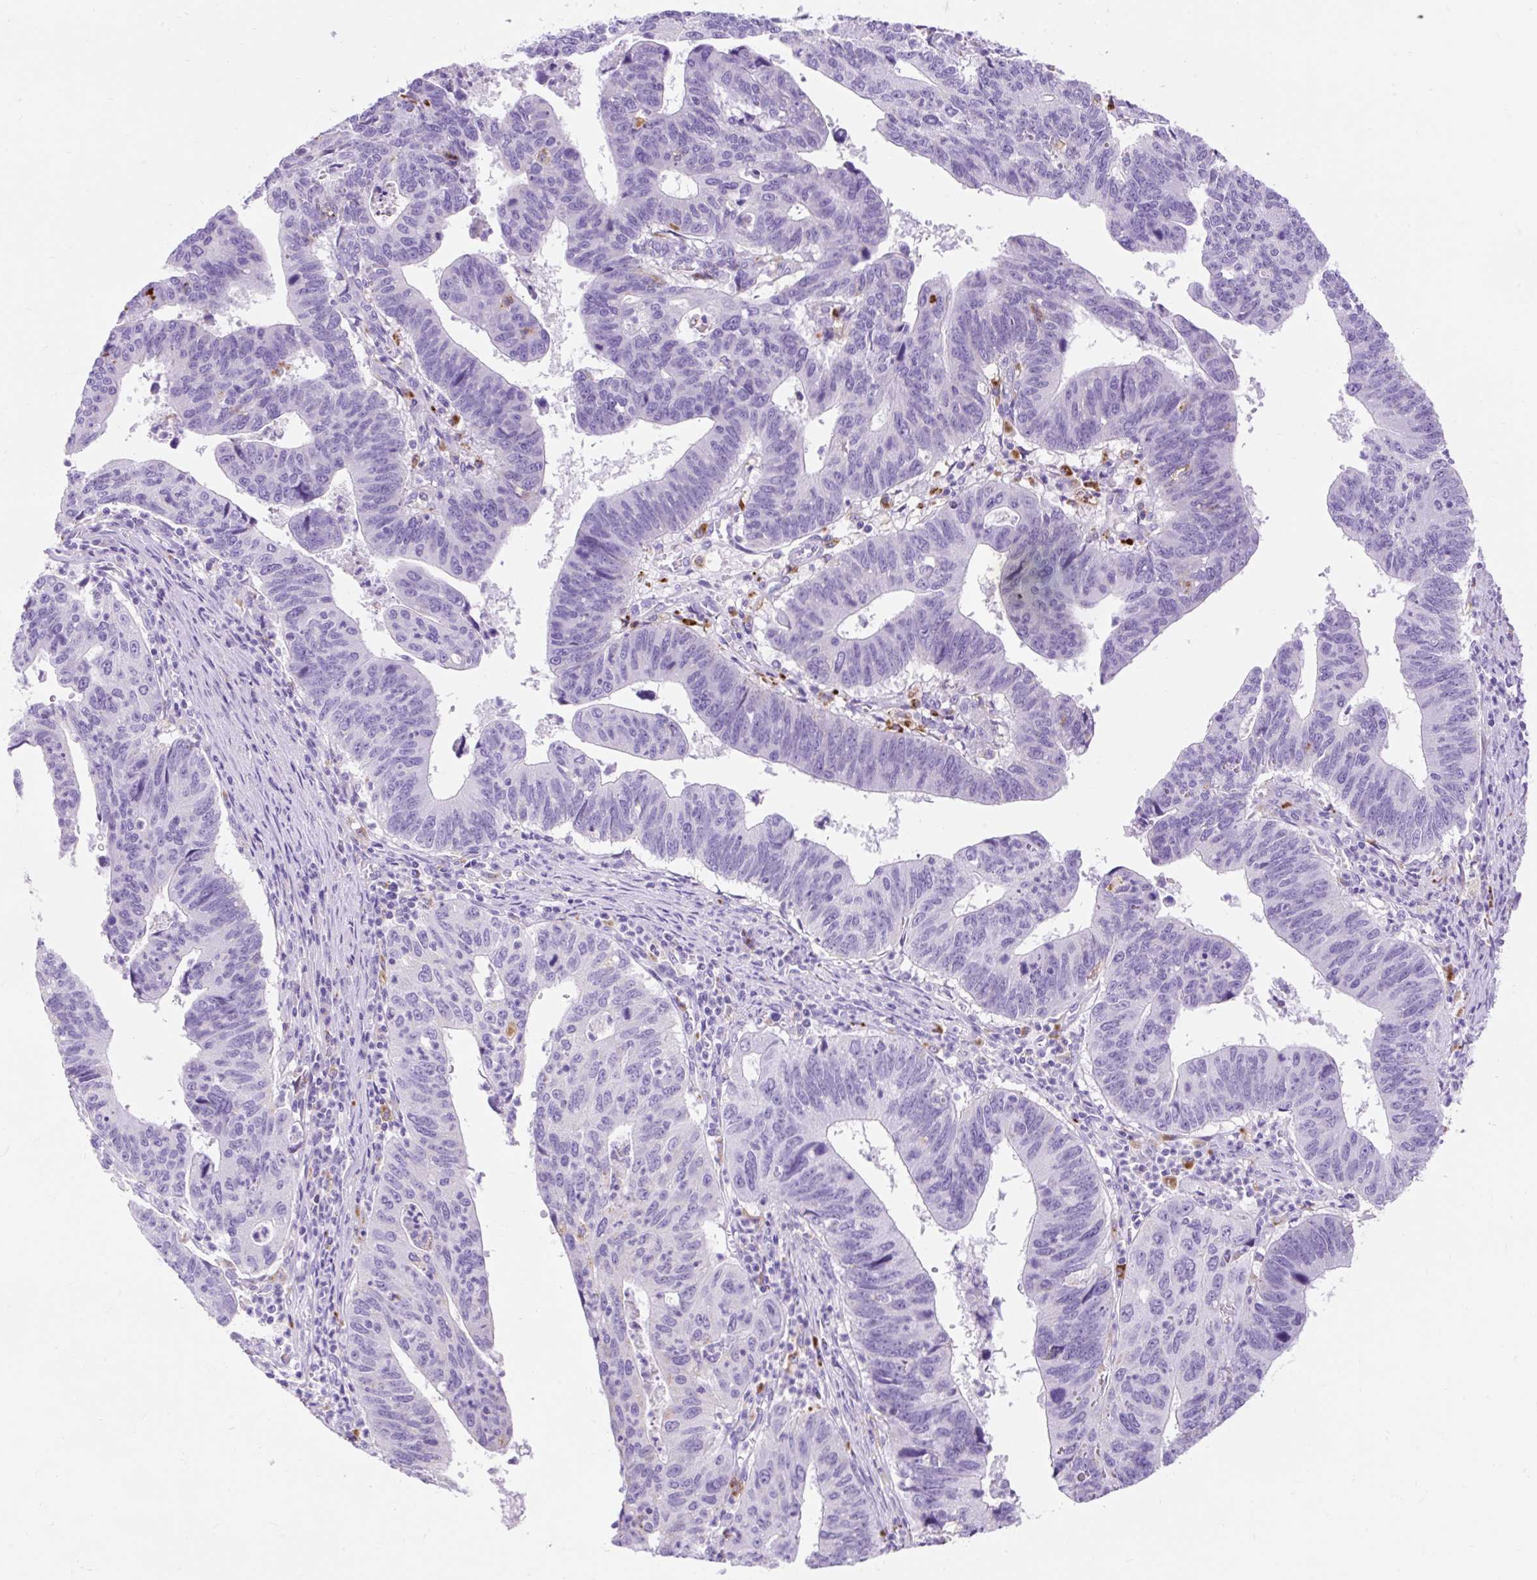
{"staining": {"intensity": "negative", "quantity": "none", "location": "none"}, "tissue": "stomach cancer", "cell_type": "Tumor cells", "image_type": "cancer", "snomed": [{"axis": "morphology", "description": "Adenocarcinoma, NOS"}, {"axis": "topography", "description": "Stomach"}], "caption": "An image of stomach cancer (adenocarcinoma) stained for a protein exhibits no brown staining in tumor cells. Brightfield microscopy of immunohistochemistry (IHC) stained with DAB (brown) and hematoxylin (blue), captured at high magnification.", "gene": "HEXB", "patient": {"sex": "male", "age": 59}}